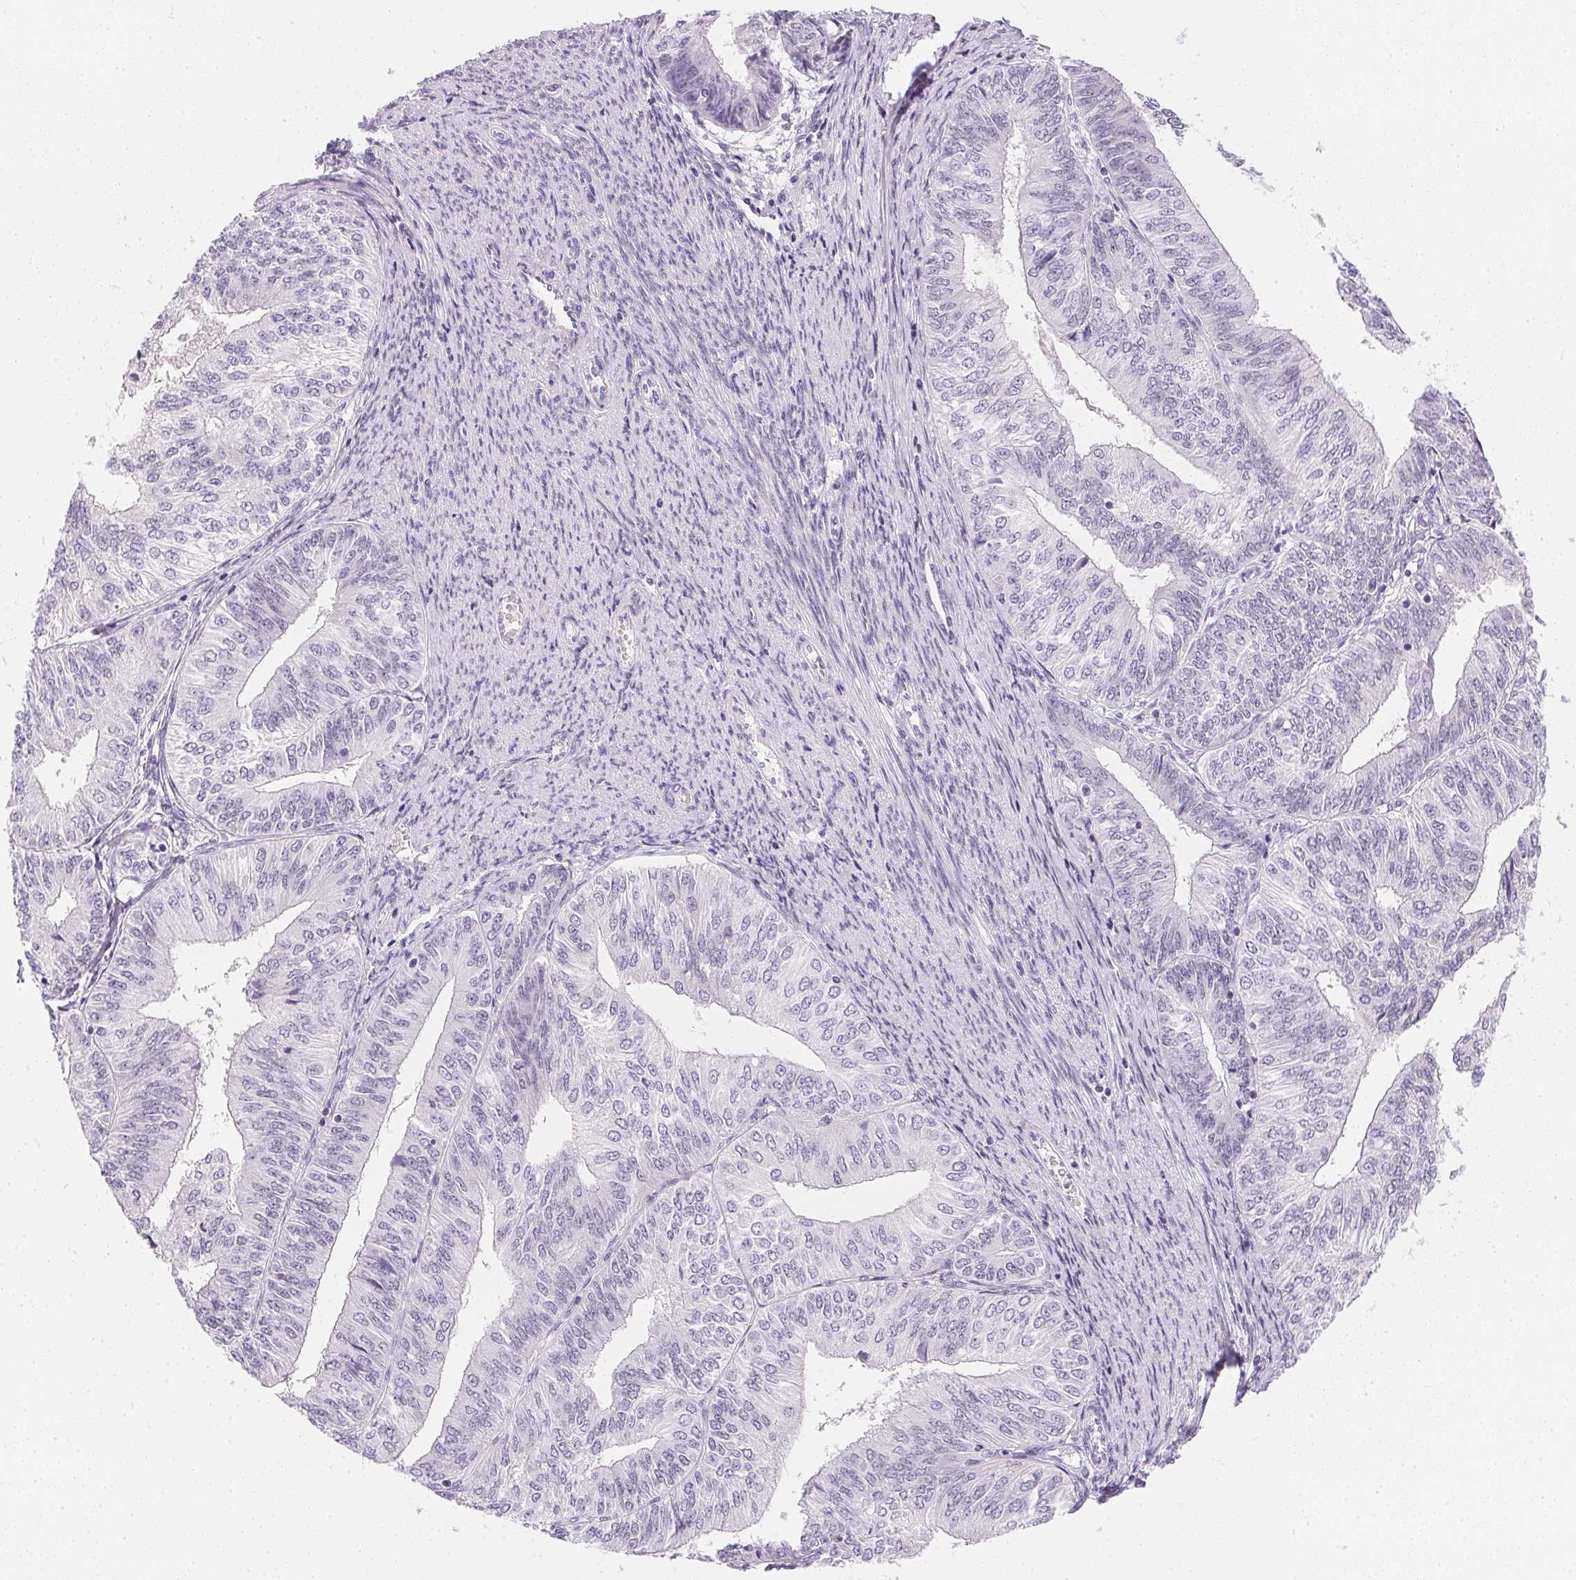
{"staining": {"intensity": "negative", "quantity": "none", "location": "none"}, "tissue": "endometrial cancer", "cell_type": "Tumor cells", "image_type": "cancer", "snomed": [{"axis": "morphology", "description": "Adenocarcinoma, NOS"}, {"axis": "topography", "description": "Endometrium"}], "caption": "A histopathology image of human adenocarcinoma (endometrial) is negative for staining in tumor cells. Brightfield microscopy of immunohistochemistry (IHC) stained with DAB (3,3'-diaminobenzidine) (brown) and hematoxylin (blue), captured at high magnification.", "gene": "PPY", "patient": {"sex": "female", "age": 58}}